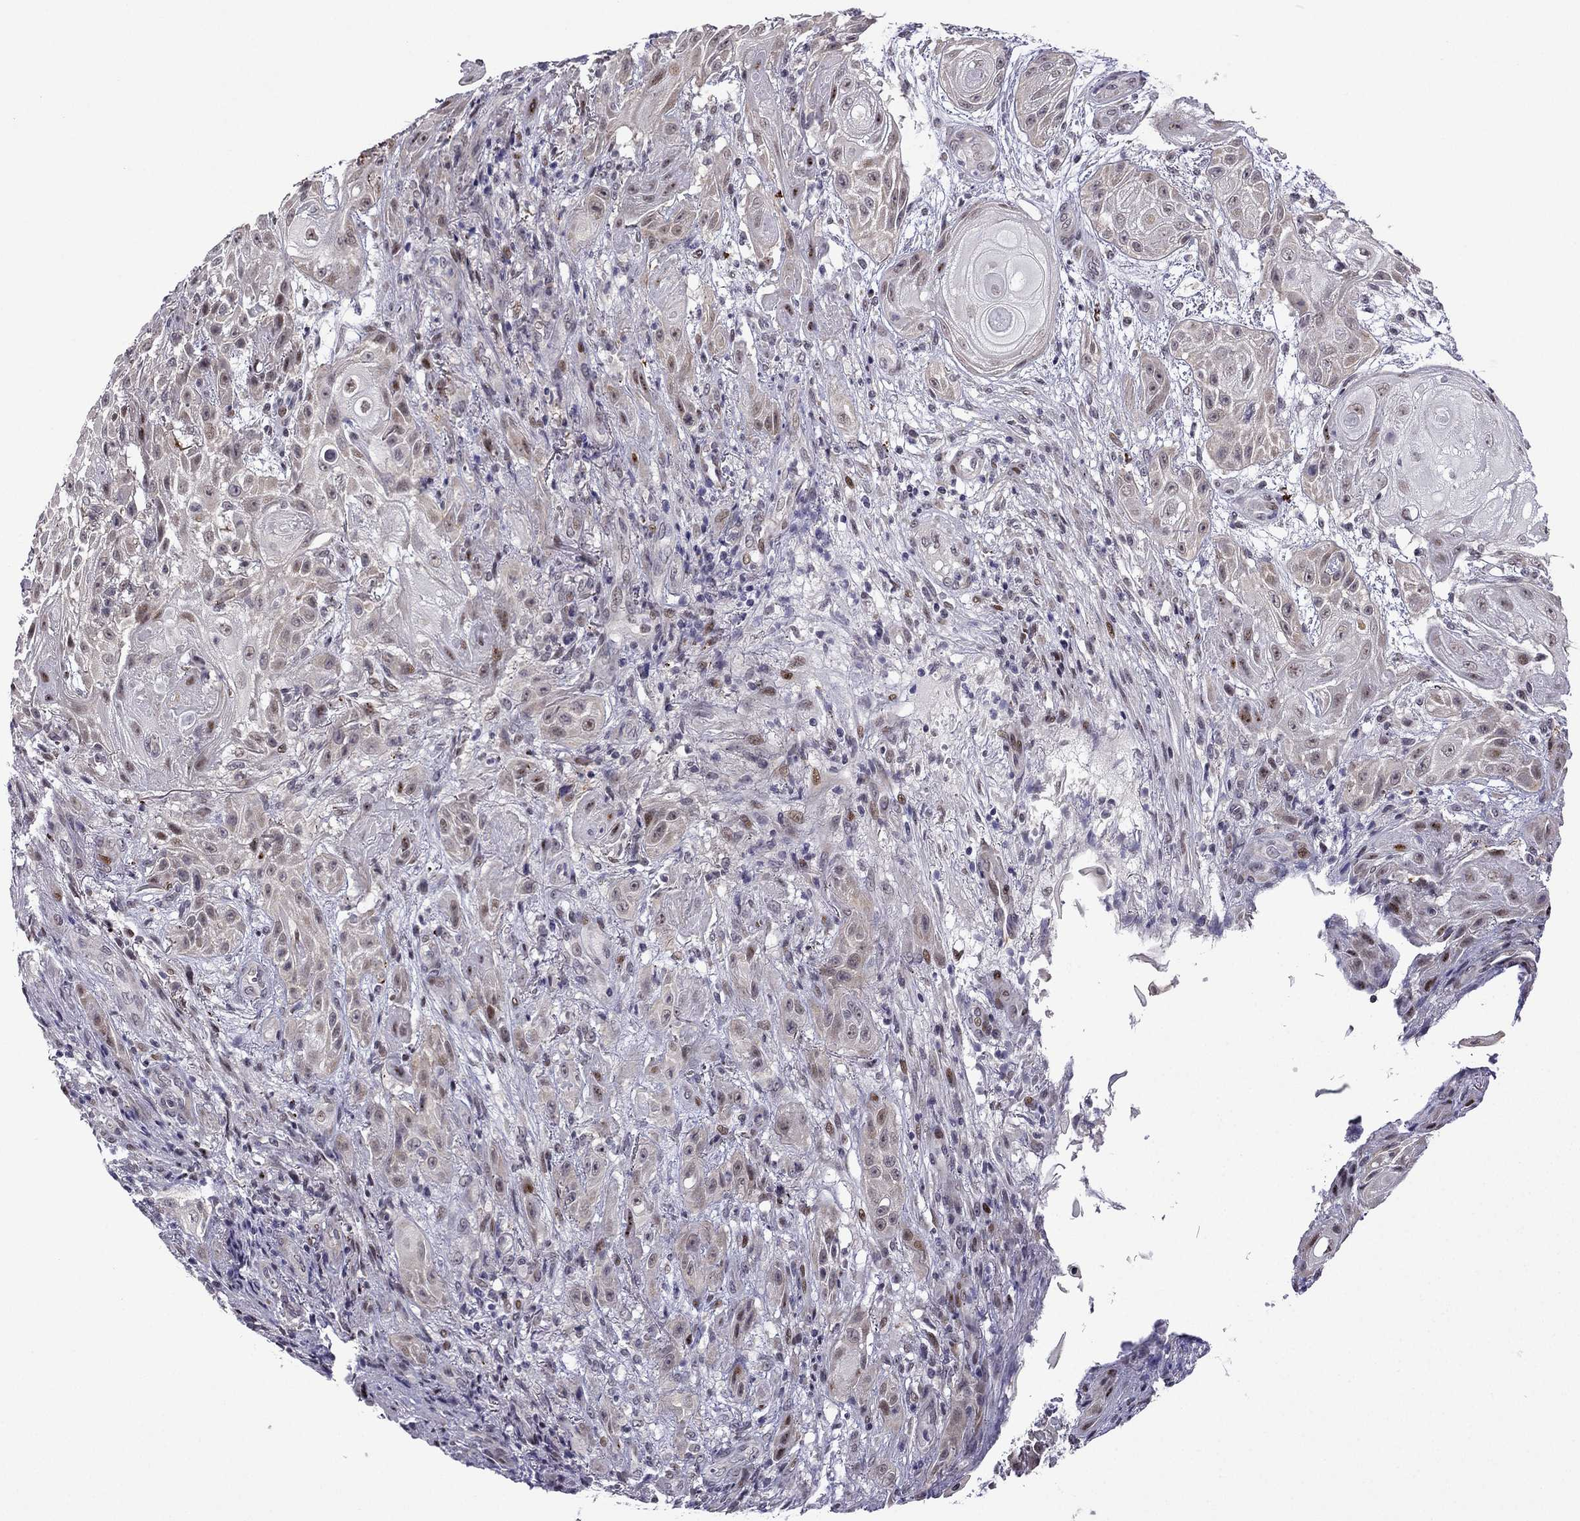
{"staining": {"intensity": "moderate", "quantity": "<25%", "location": "nuclear"}, "tissue": "skin cancer", "cell_type": "Tumor cells", "image_type": "cancer", "snomed": [{"axis": "morphology", "description": "Squamous cell carcinoma, NOS"}, {"axis": "topography", "description": "Skin"}], "caption": "About <25% of tumor cells in human skin cancer (squamous cell carcinoma) show moderate nuclear protein positivity as visualized by brown immunohistochemical staining.", "gene": "FGF3", "patient": {"sex": "male", "age": 62}}